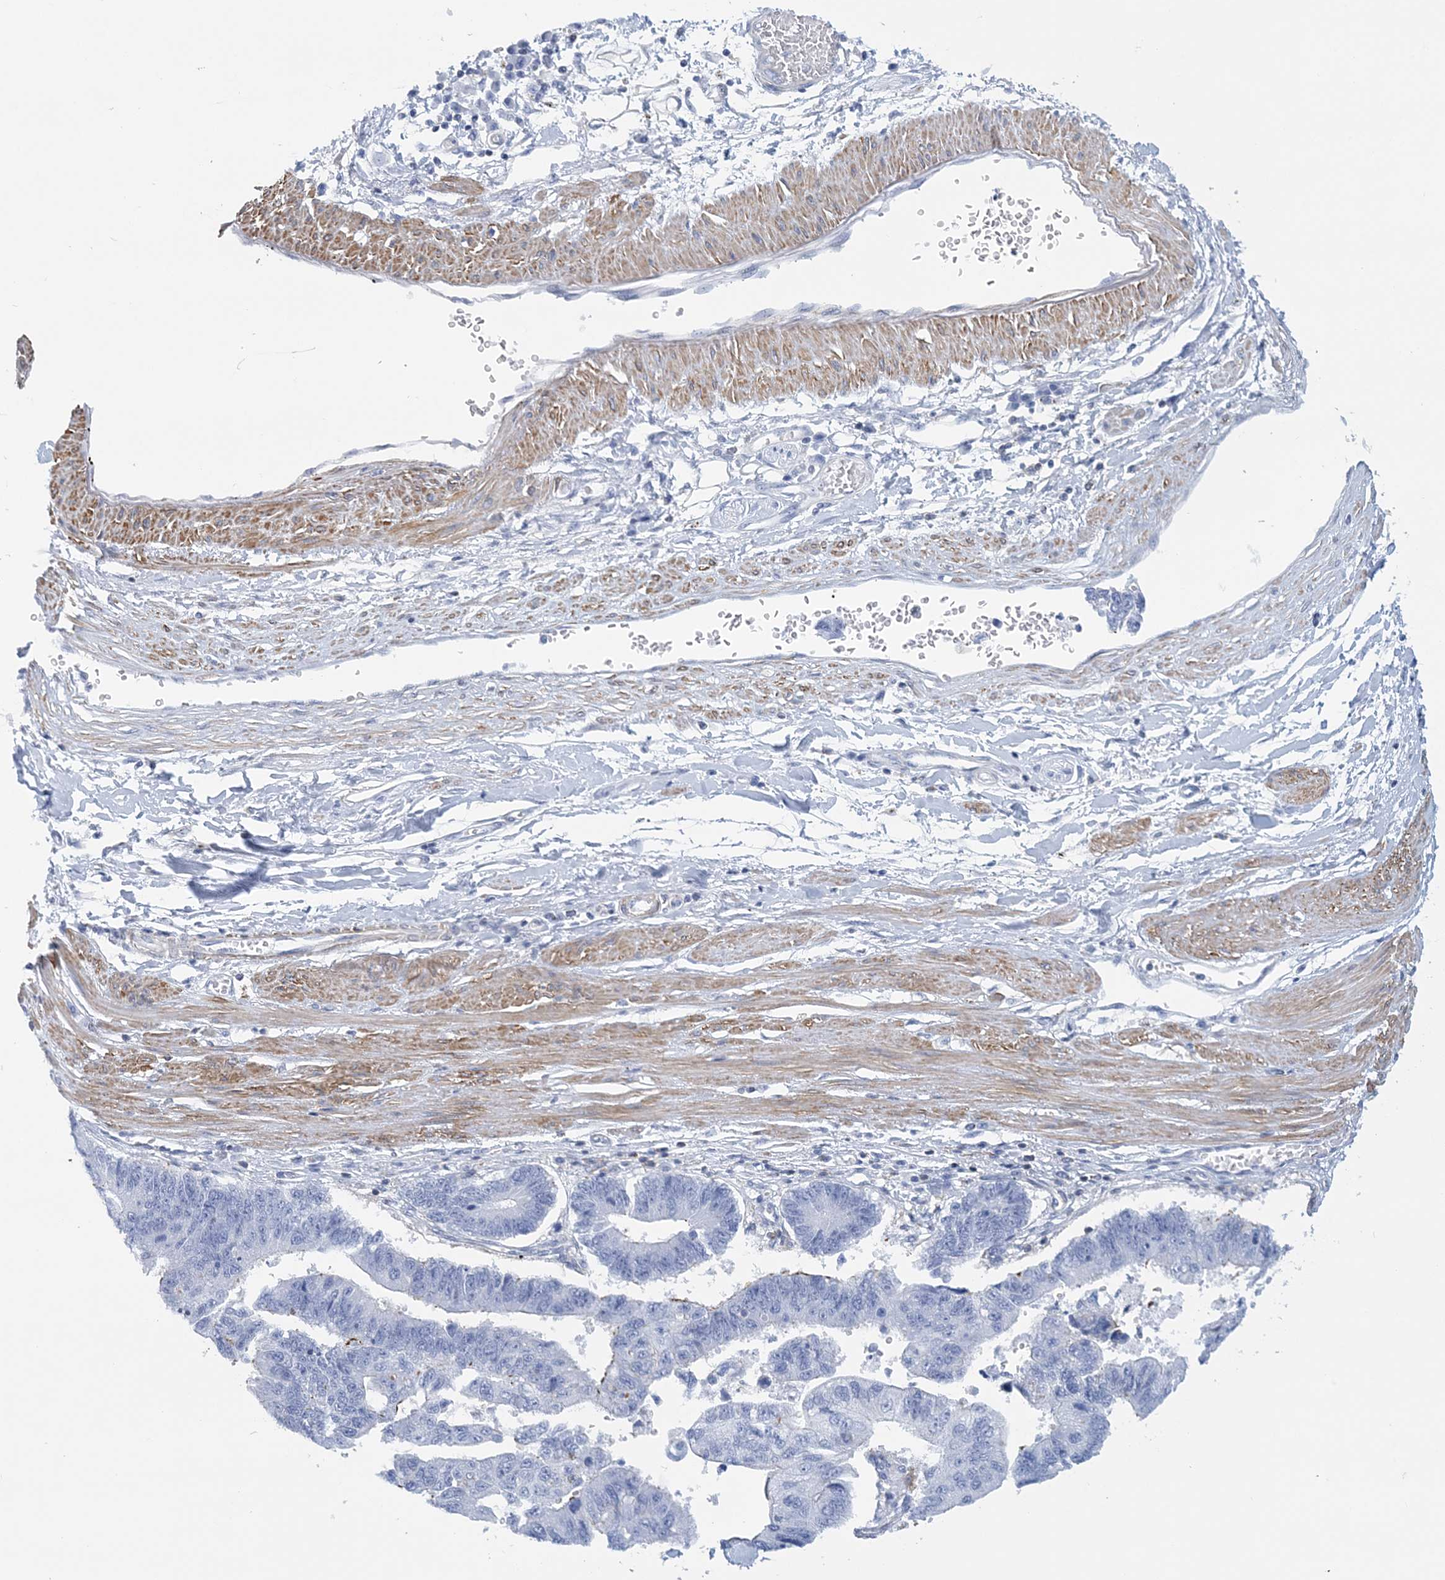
{"staining": {"intensity": "negative", "quantity": "none", "location": "none"}, "tissue": "stomach cancer", "cell_type": "Tumor cells", "image_type": "cancer", "snomed": [{"axis": "morphology", "description": "Adenocarcinoma, NOS"}, {"axis": "topography", "description": "Stomach"}], "caption": "Tumor cells are negative for brown protein staining in stomach cancer (adenocarcinoma).", "gene": "C11orf21", "patient": {"sex": "male", "age": 59}}